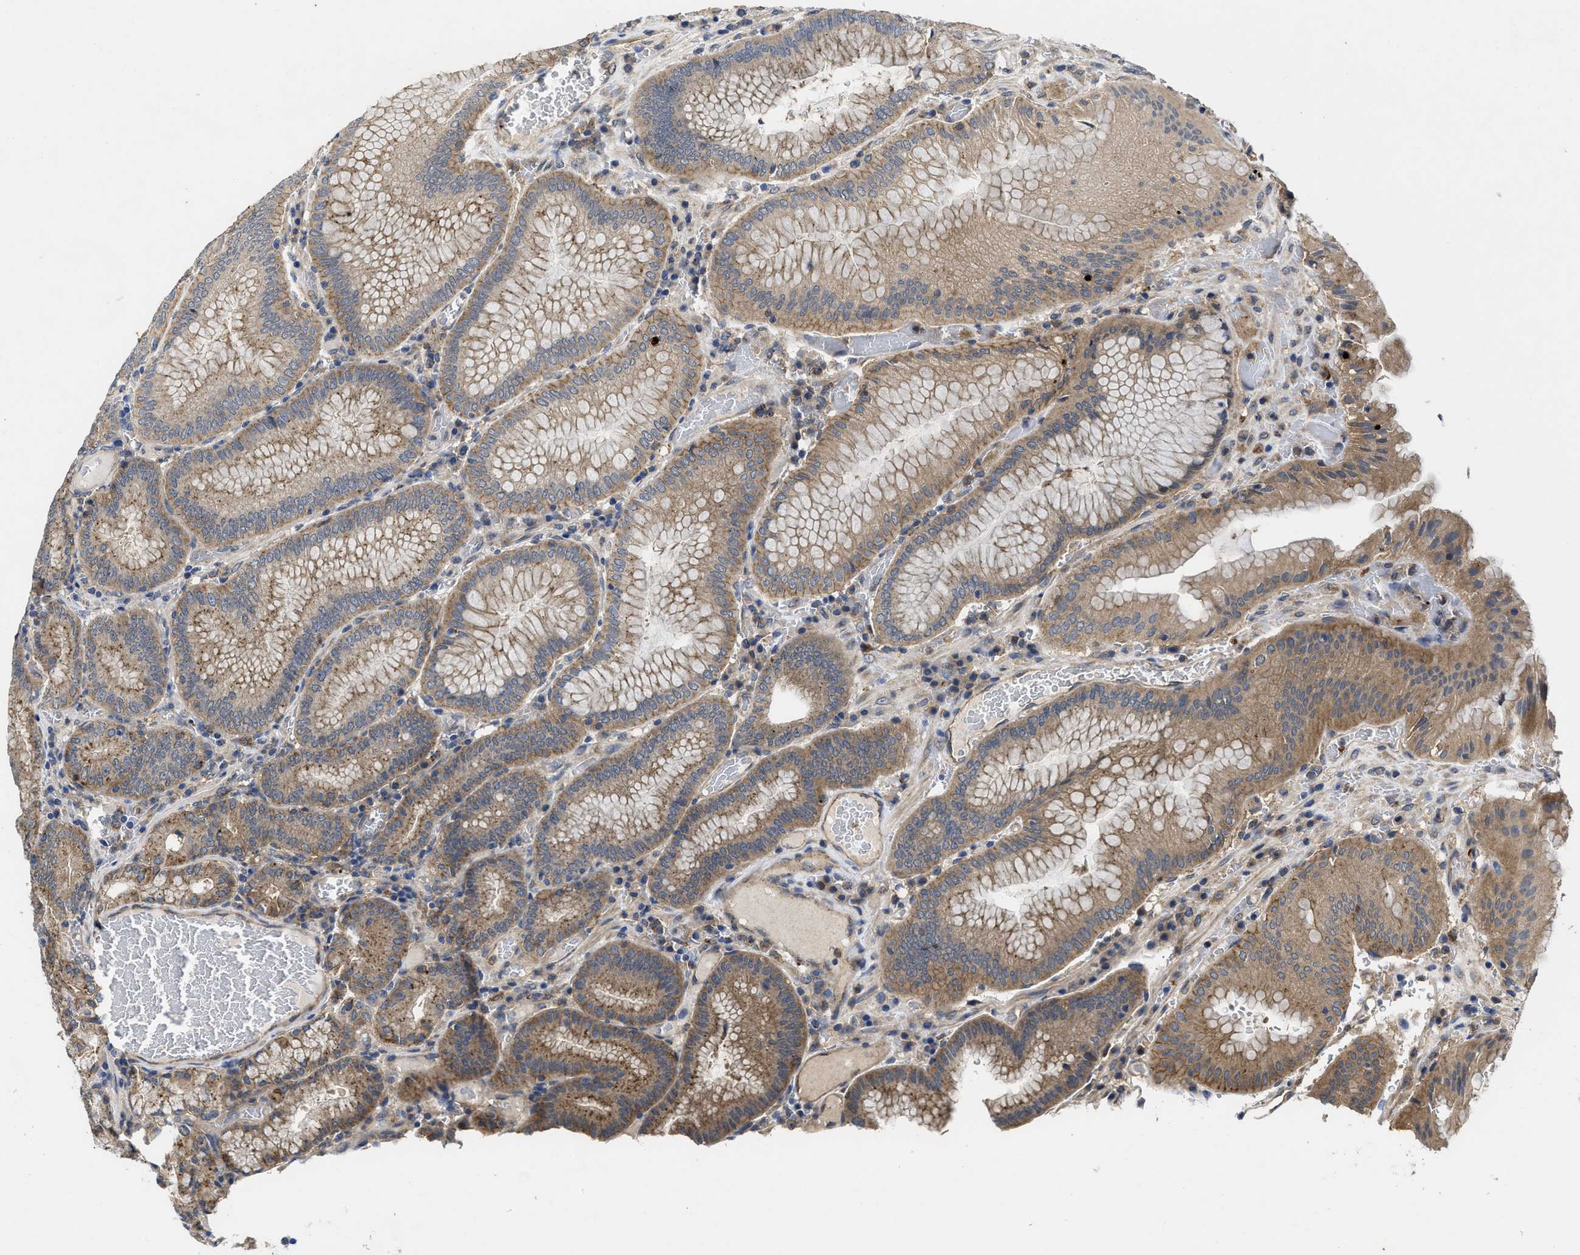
{"staining": {"intensity": "moderate", "quantity": "25%-75%", "location": "cytoplasmic/membranous"}, "tissue": "stomach", "cell_type": "Glandular cells", "image_type": "normal", "snomed": [{"axis": "morphology", "description": "Normal tissue, NOS"}, {"axis": "morphology", "description": "Carcinoid, malignant, NOS"}, {"axis": "topography", "description": "Stomach, upper"}], "caption": "Stomach stained with a brown dye demonstrates moderate cytoplasmic/membranous positive staining in about 25%-75% of glandular cells.", "gene": "PKD2", "patient": {"sex": "male", "age": 39}}